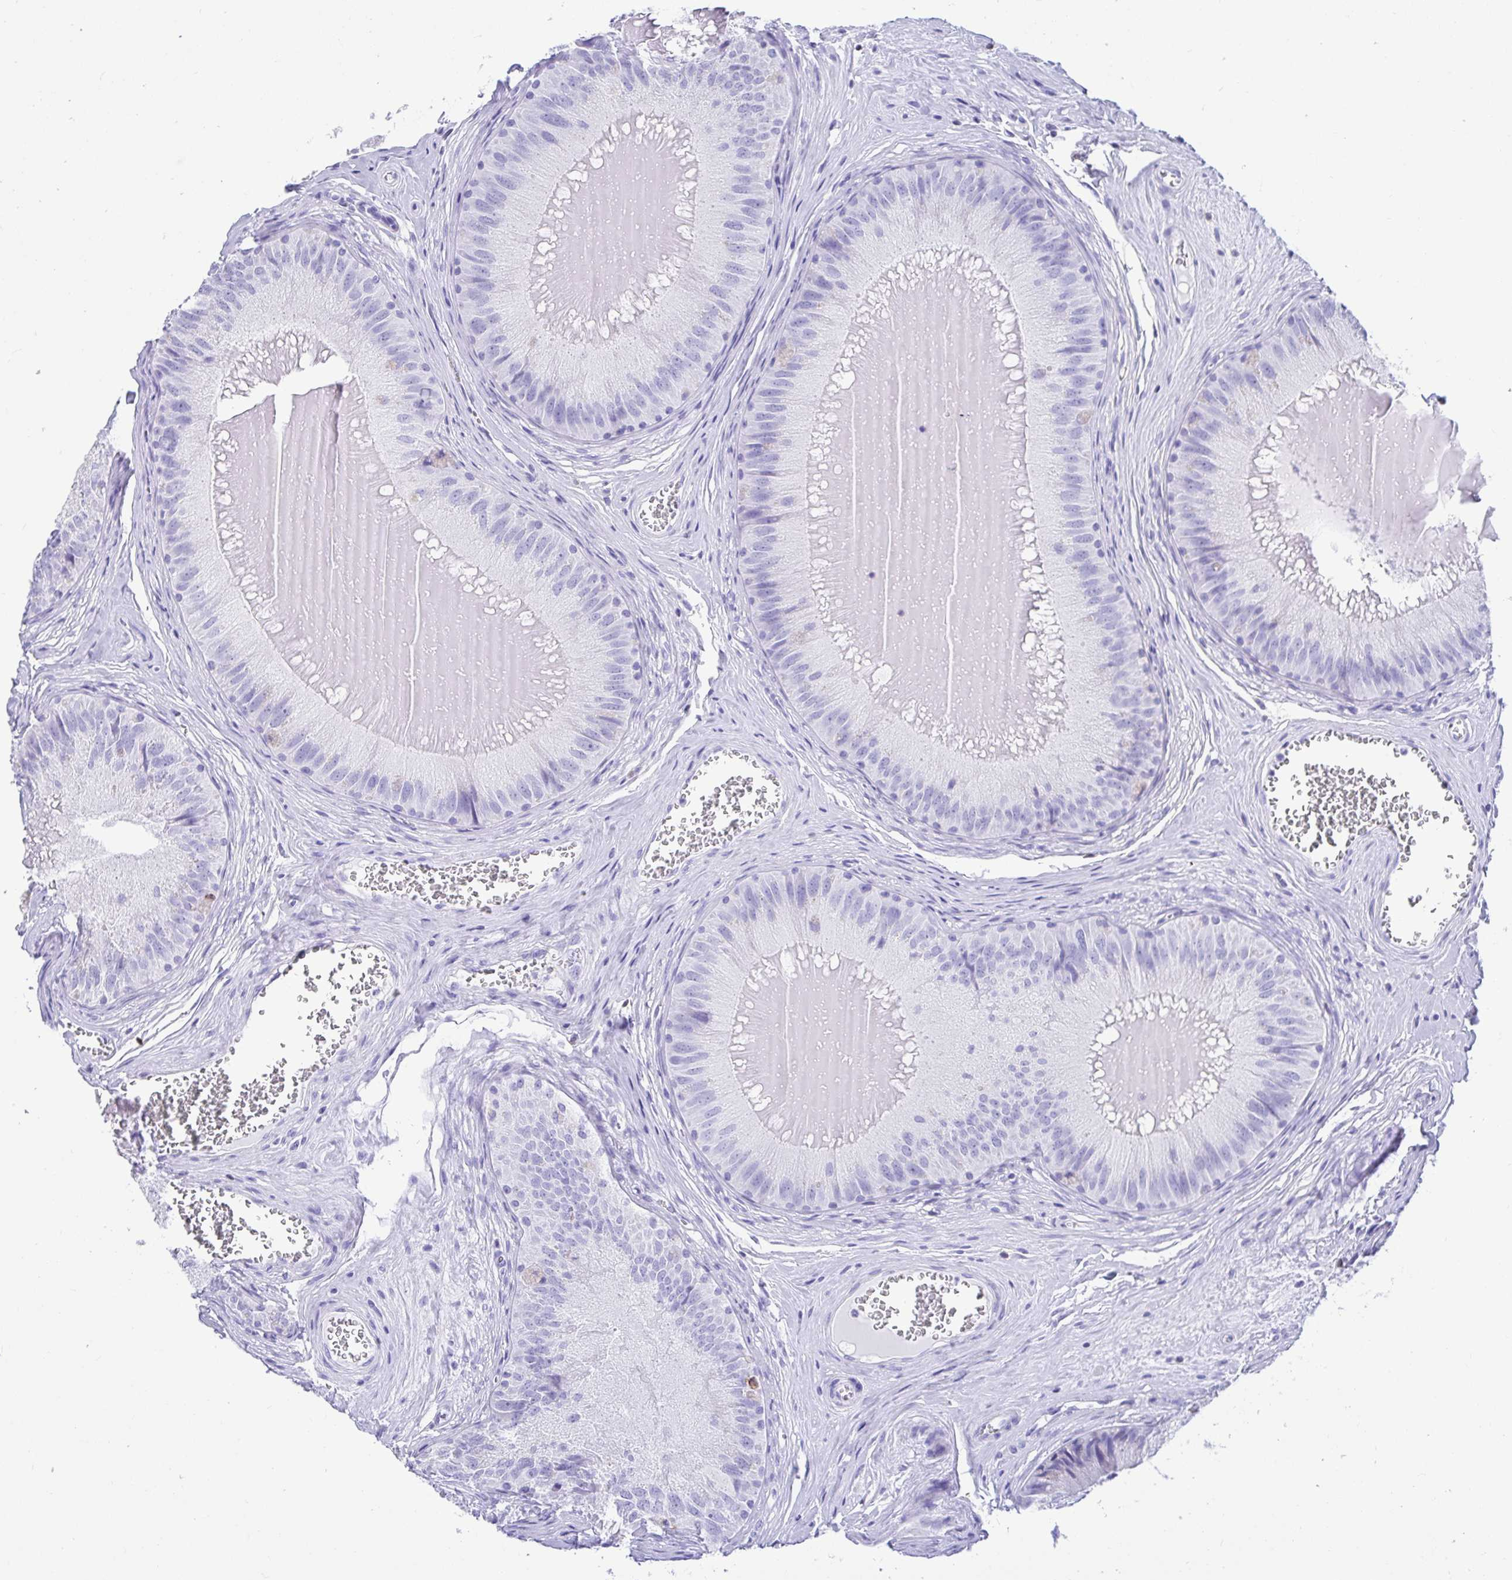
{"staining": {"intensity": "negative", "quantity": "none", "location": "none"}, "tissue": "epididymis", "cell_type": "Glandular cells", "image_type": "normal", "snomed": [{"axis": "morphology", "description": "Normal tissue, NOS"}, {"axis": "topography", "description": "Epididymis, spermatic cord, NOS"}], "caption": "A micrograph of epididymis stained for a protein demonstrates no brown staining in glandular cells. Brightfield microscopy of immunohistochemistry (IHC) stained with DAB (3,3'-diaminobenzidine) (brown) and hematoxylin (blue), captured at high magnification.", "gene": "CD5", "patient": {"sex": "male", "age": 39}}